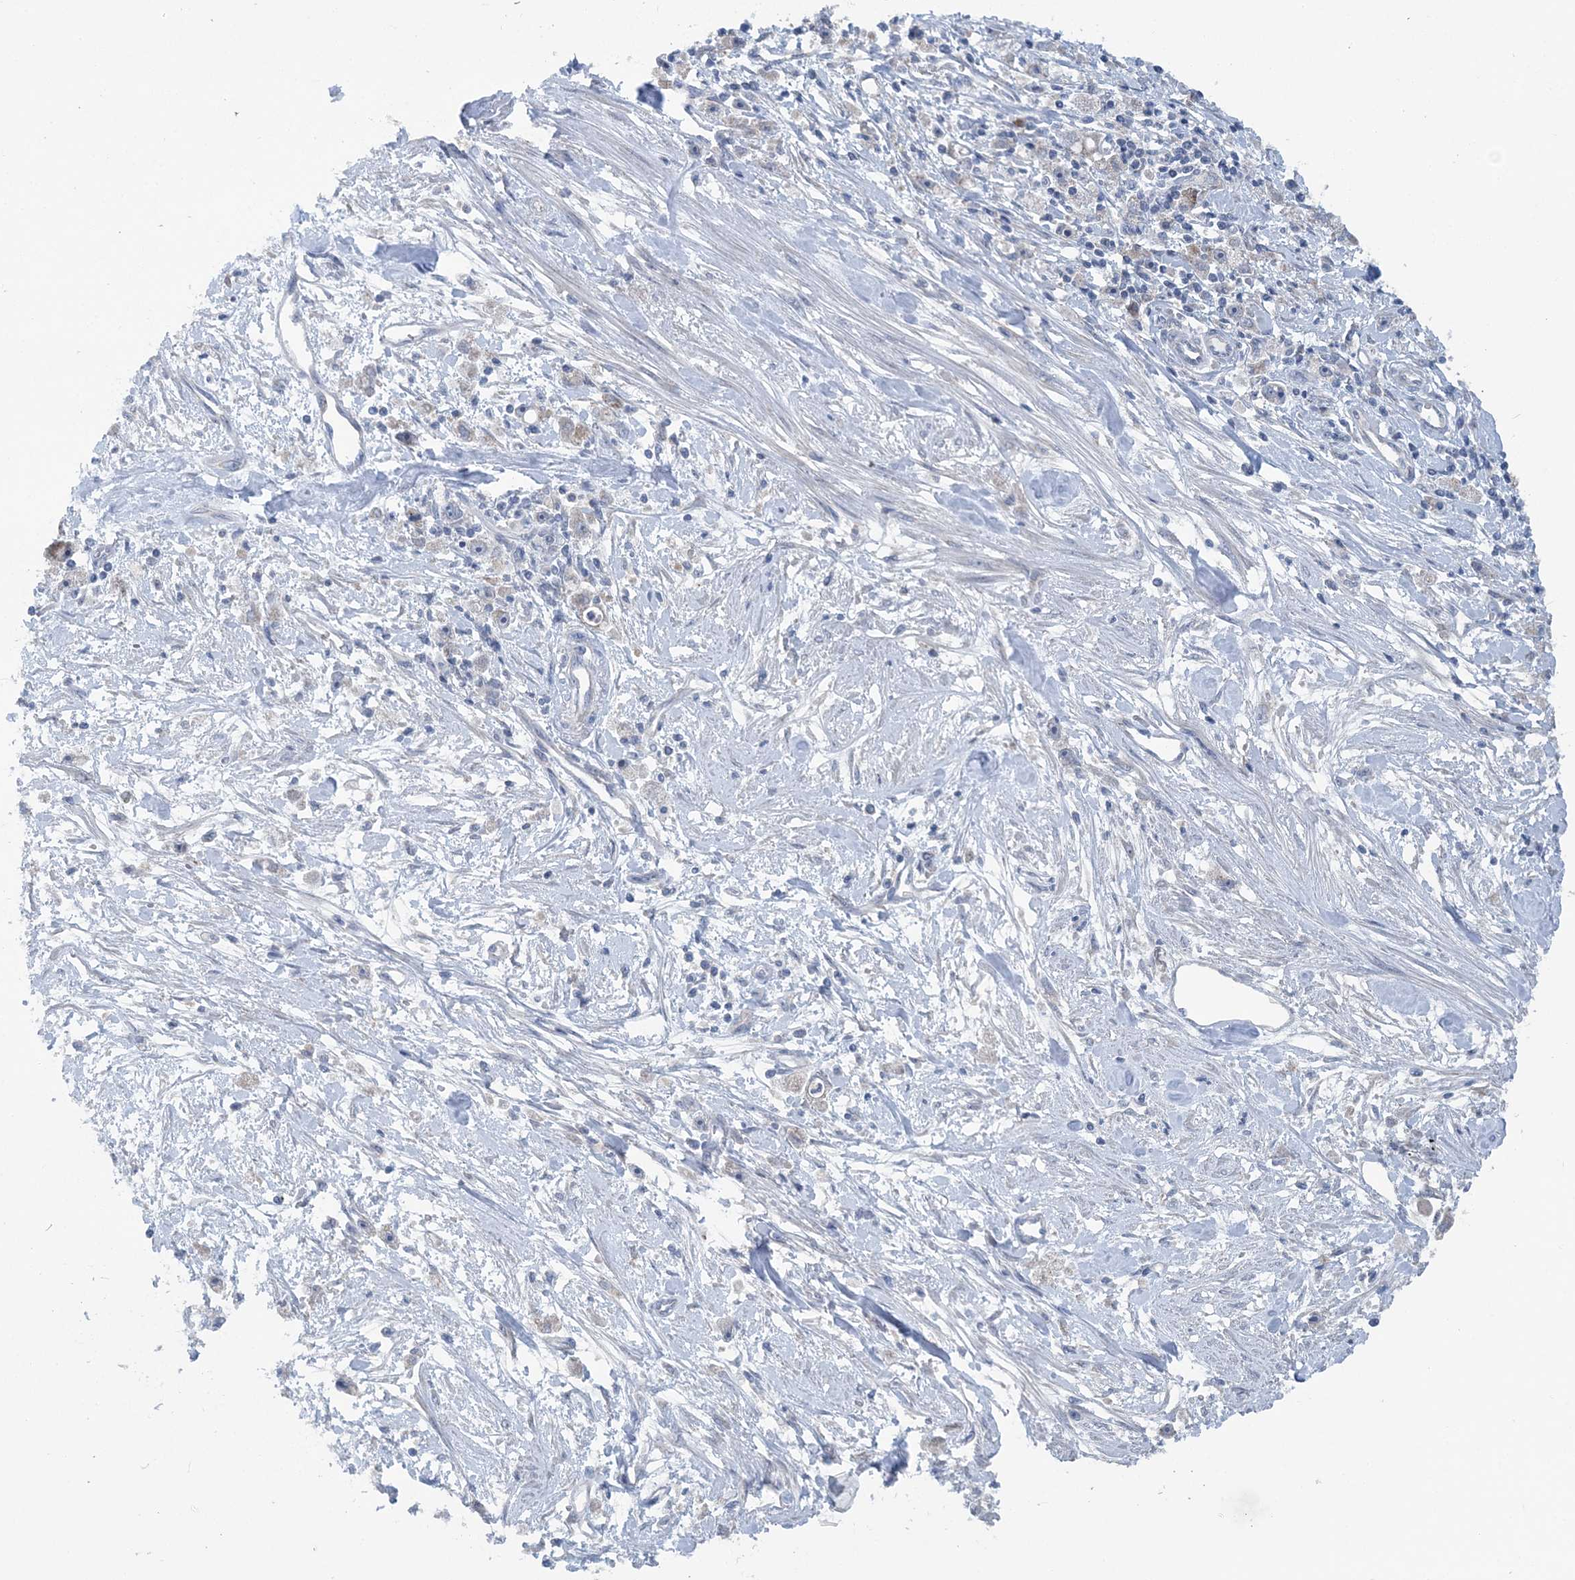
{"staining": {"intensity": "weak", "quantity": "<25%", "location": "cytoplasmic/membranous"}, "tissue": "stomach cancer", "cell_type": "Tumor cells", "image_type": "cancer", "snomed": [{"axis": "morphology", "description": "Adenocarcinoma, NOS"}, {"axis": "topography", "description": "Stomach"}], "caption": "This histopathology image is of stomach cancer (adenocarcinoma) stained with IHC to label a protein in brown with the nuclei are counter-stained blue. There is no expression in tumor cells.", "gene": "COPE", "patient": {"sex": "female", "age": 59}}